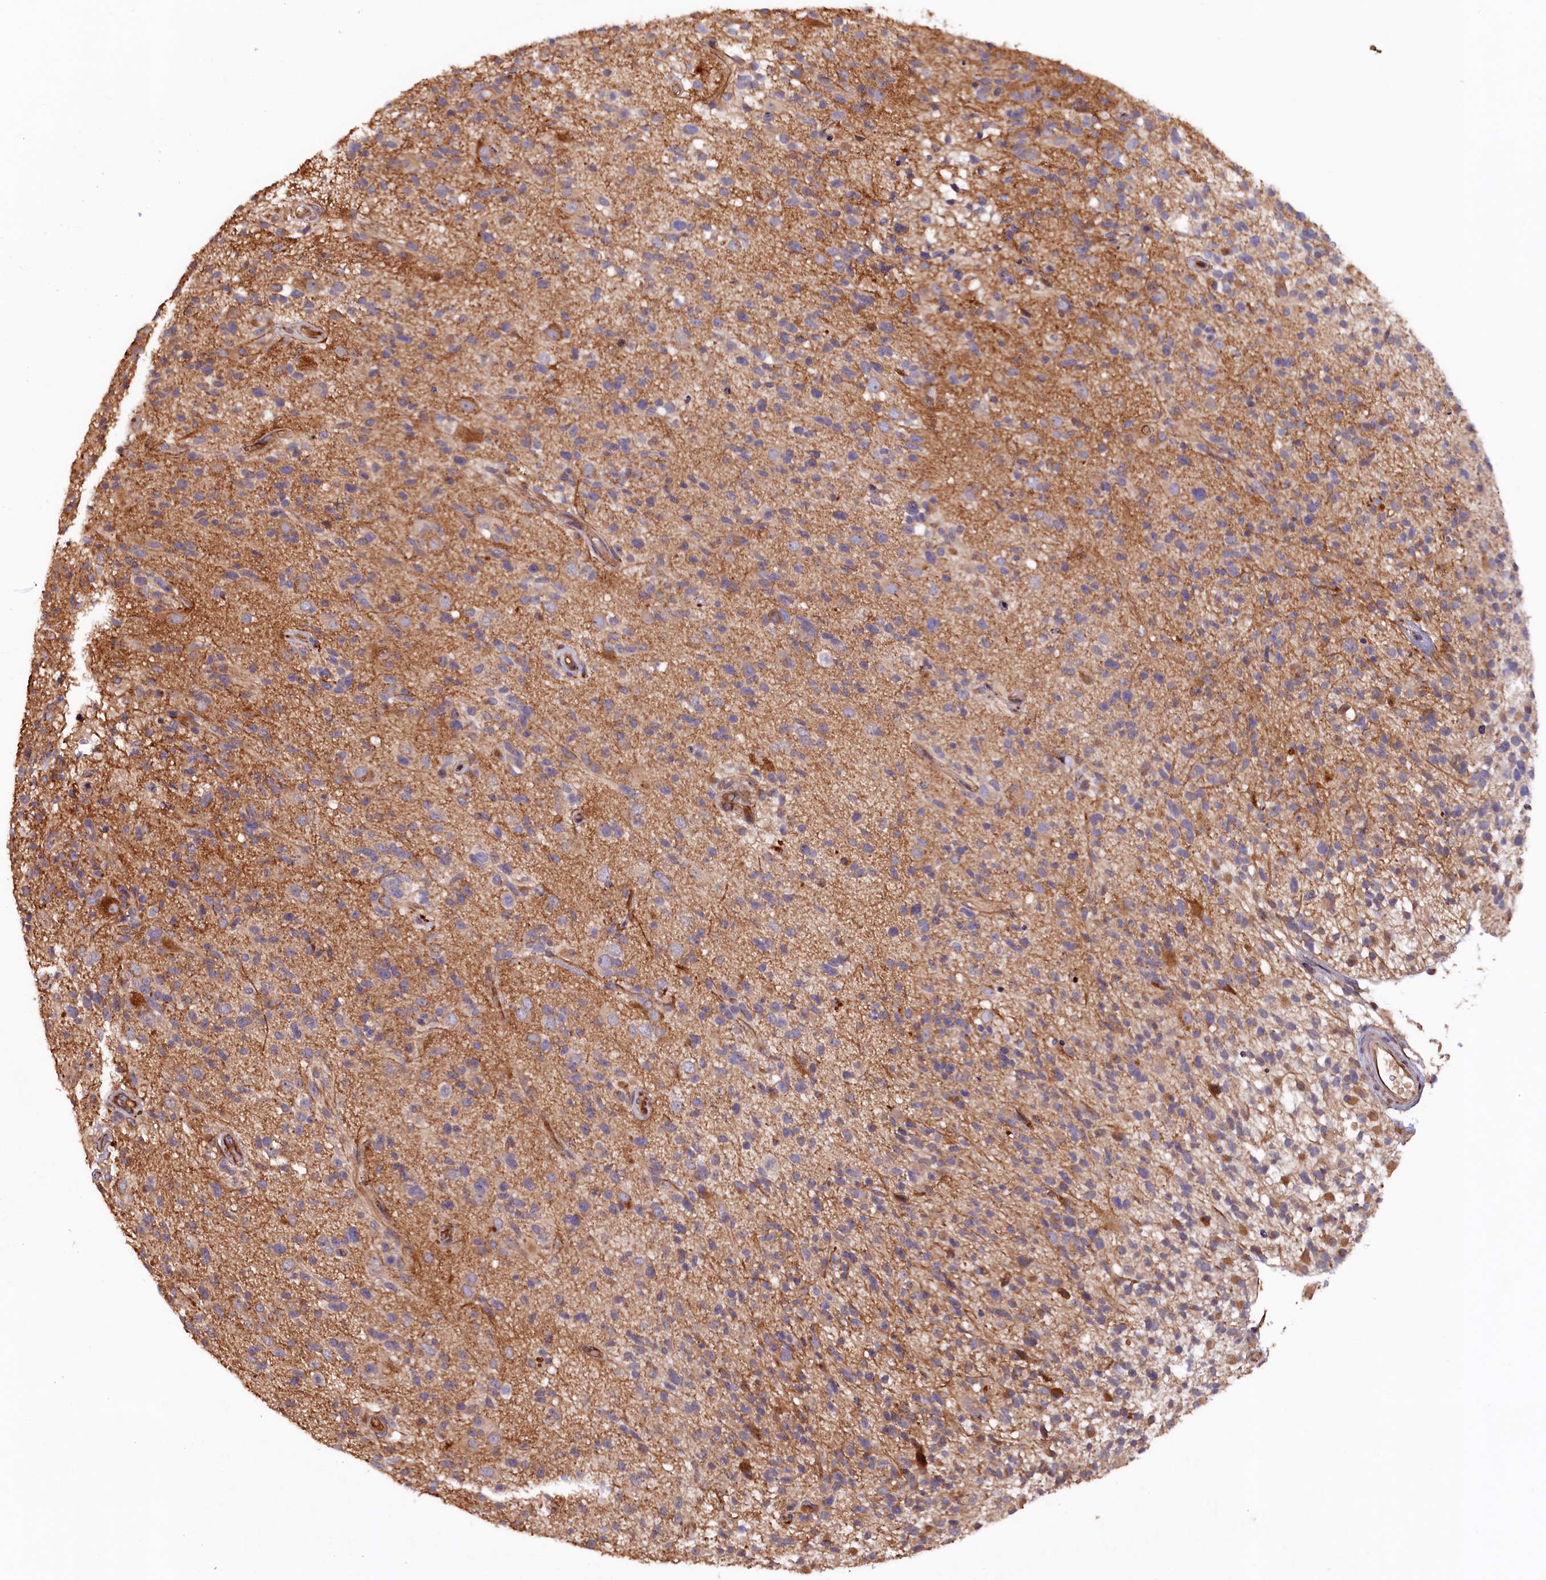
{"staining": {"intensity": "weak", "quantity": "<25%", "location": "cytoplasmic/membranous"}, "tissue": "glioma", "cell_type": "Tumor cells", "image_type": "cancer", "snomed": [{"axis": "morphology", "description": "Glioma, malignant, High grade"}, {"axis": "morphology", "description": "Glioblastoma, NOS"}, {"axis": "topography", "description": "Brain"}], "caption": "Tumor cells show no significant staining in malignant high-grade glioma. (IHC, brightfield microscopy, high magnification).", "gene": "GREB1L", "patient": {"sex": "male", "age": 60}}